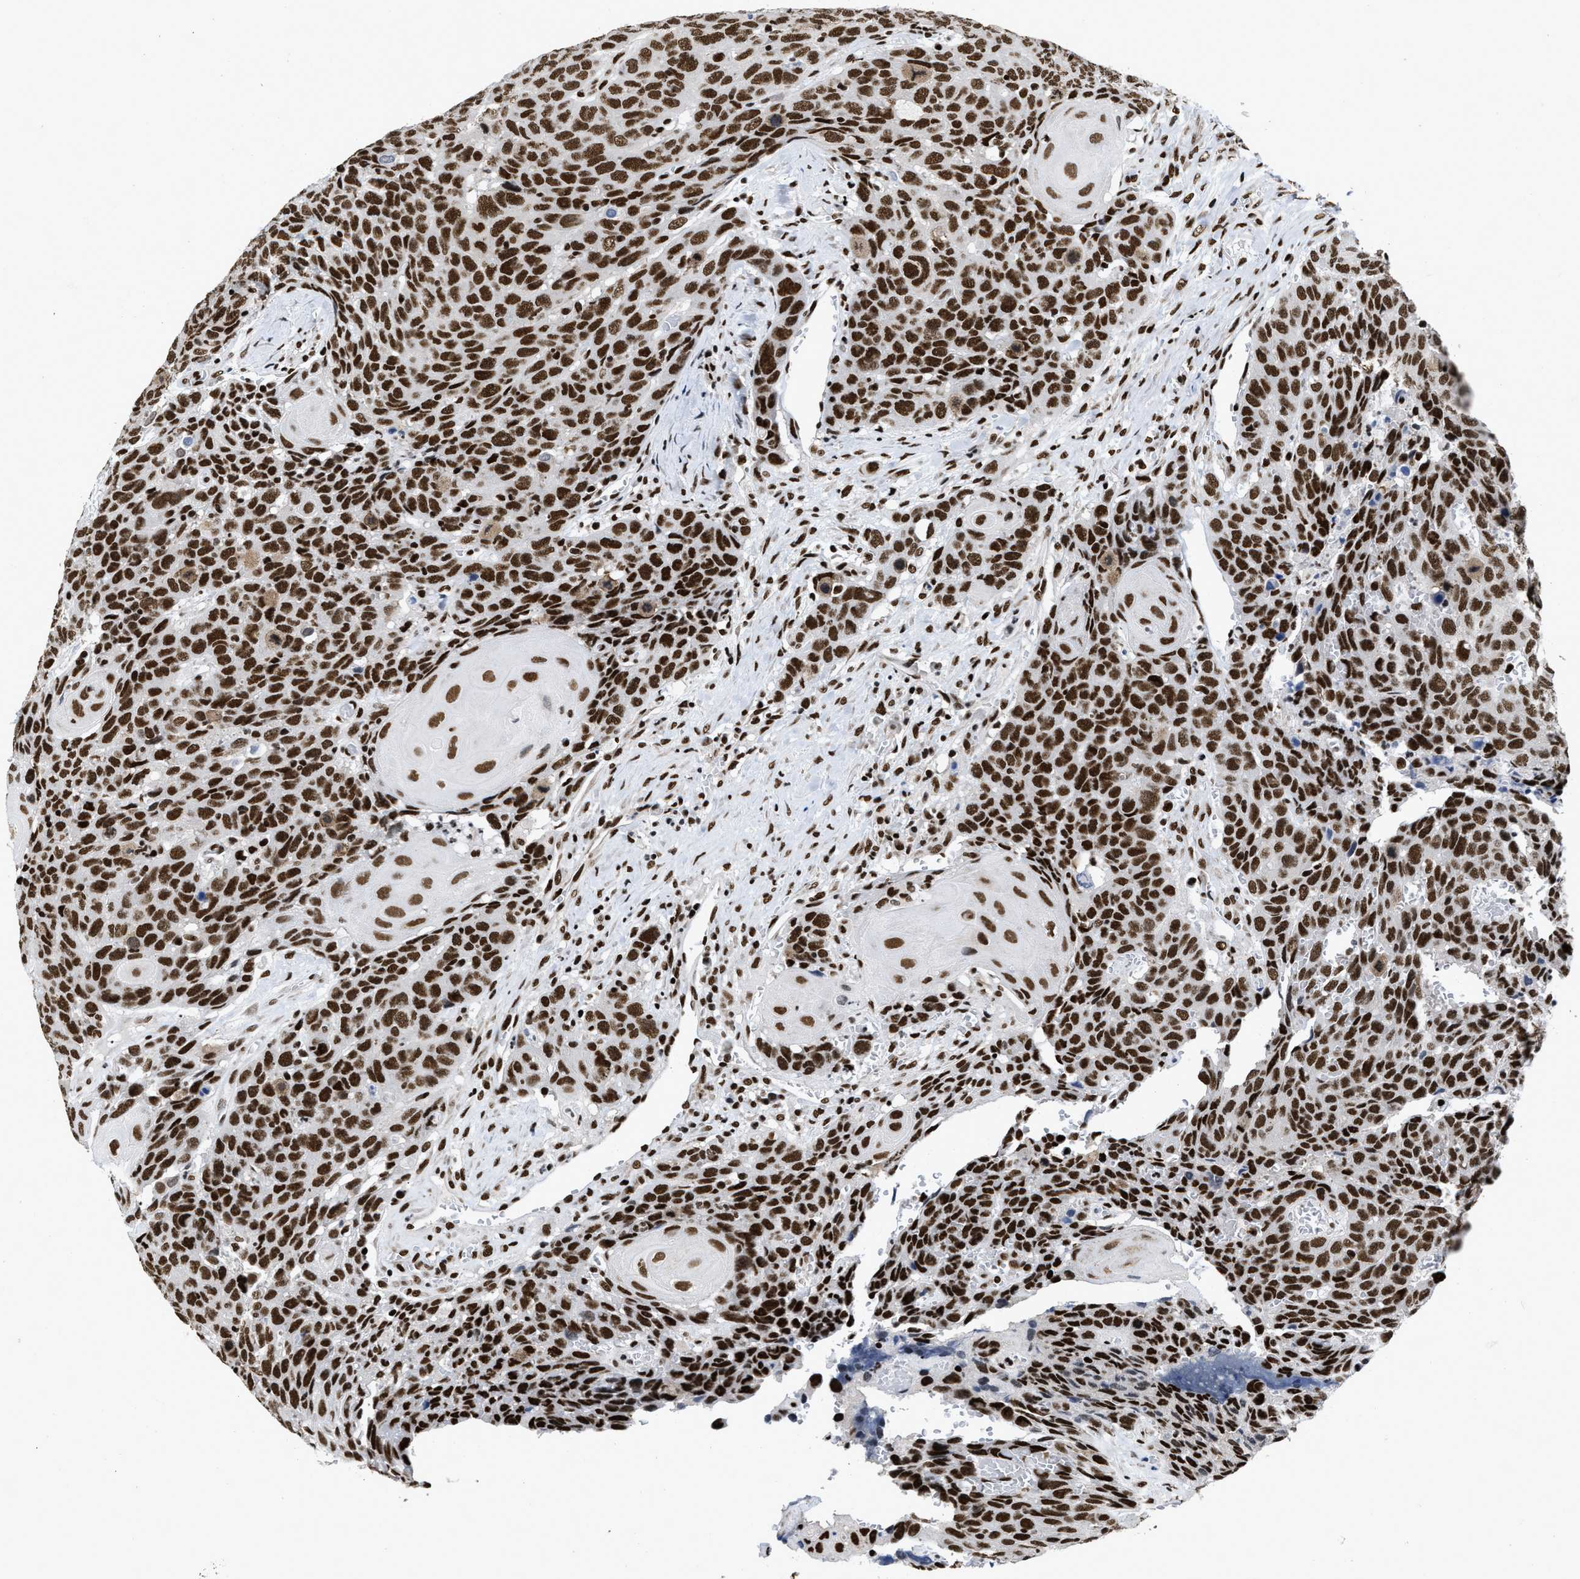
{"staining": {"intensity": "strong", "quantity": ">75%", "location": "nuclear"}, "tissue": "head and neck cancer", "cell_type": "Tumor cells", "image_type": "cancer", "snomed": [{"axis": "morphology", "description": "Squamous cell carcinoma, NOS"}, {"axis": "topography", "description": "Head-Neck"}], "caption": "Immunohistochemistry (DAB) staining of head and neck cancer (squamous cell carcinoma) shows strong nuclear protein staining in about >75% of tumor cells. The protein of interest is stained brown, and the nuclei are stained in blue (DAB (3,3'-diaminobenzidine) IHC with brightfield microscopy, high magnification).", "gene": "CREB1", "patient": {"sex": "male", "age": 66}}